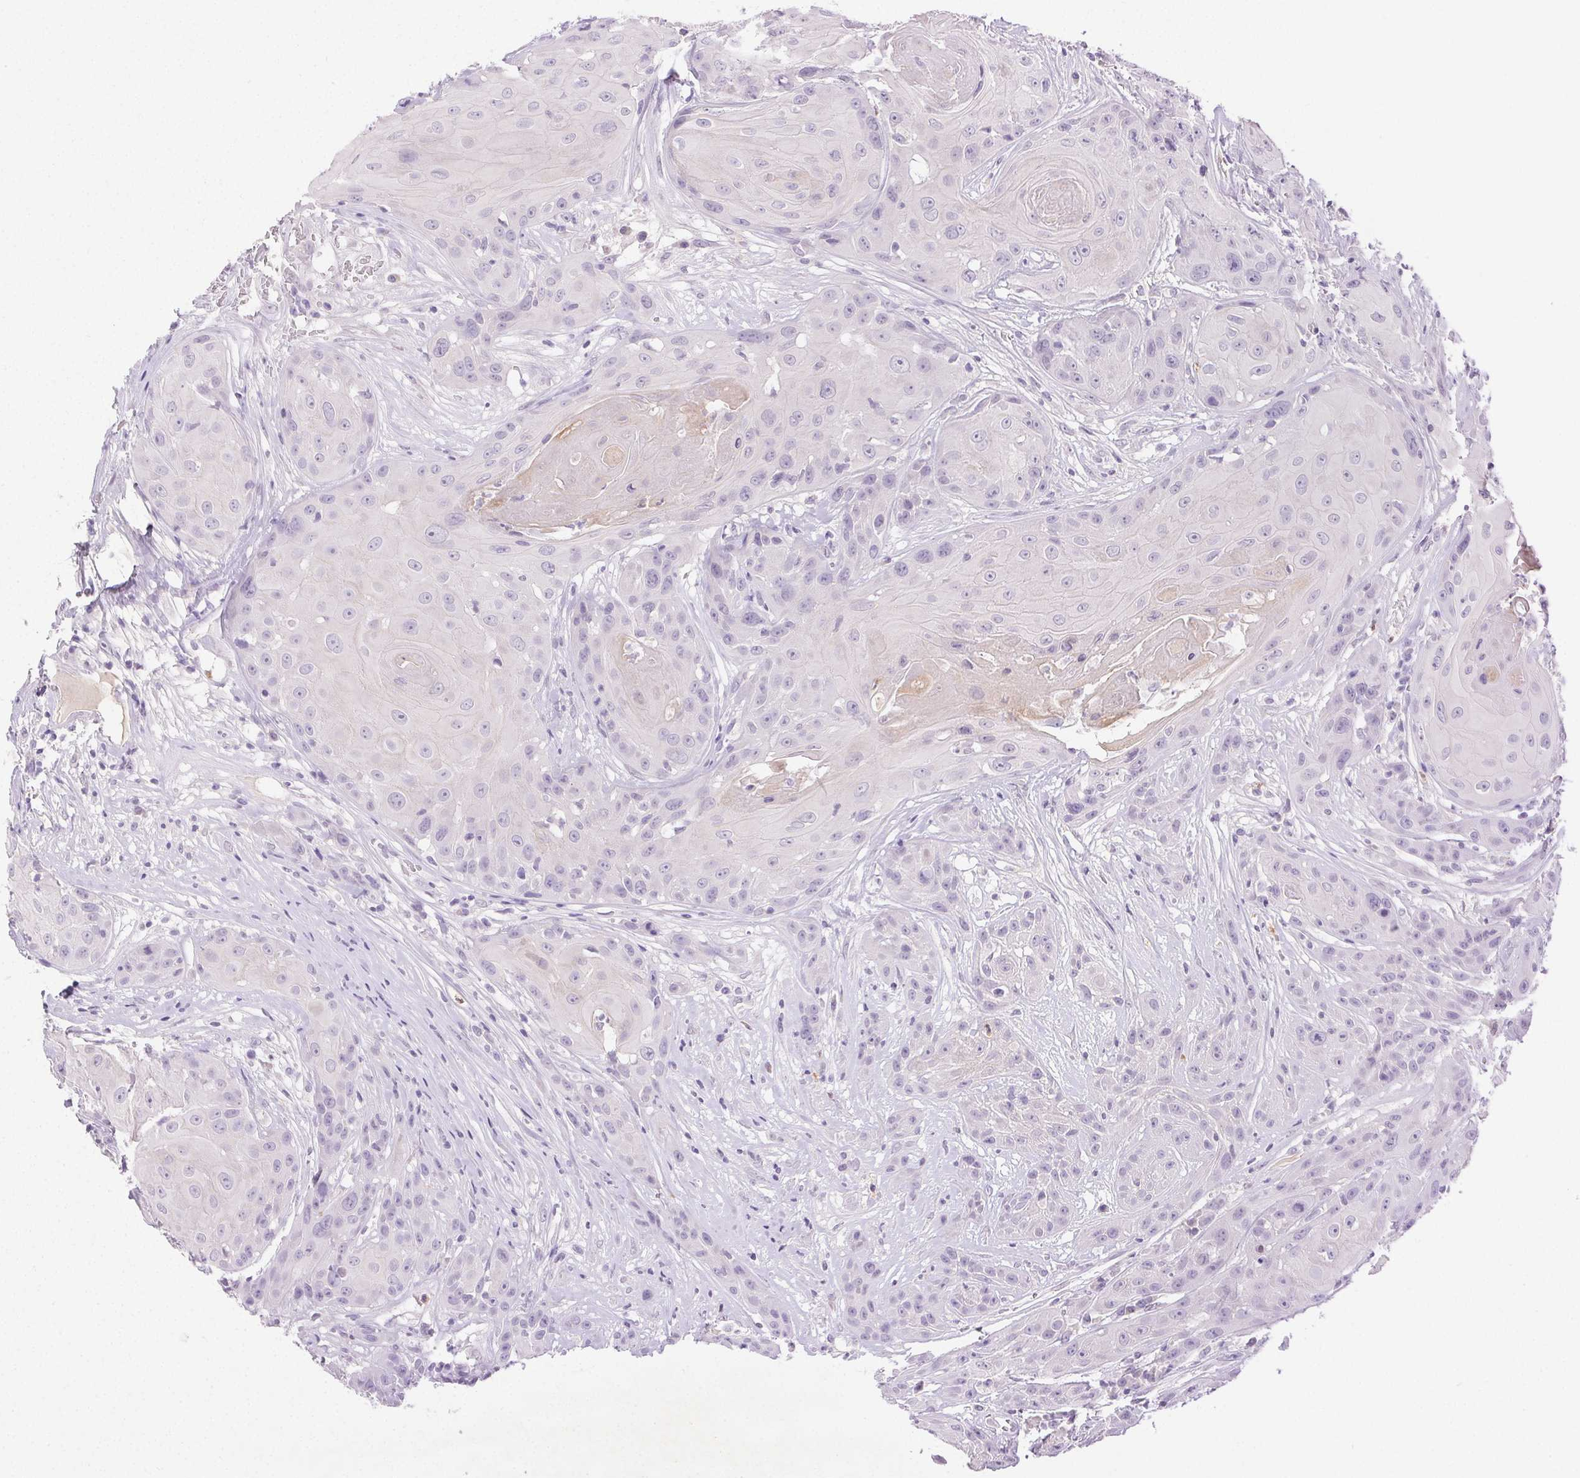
{"staining": {"intensity": "negative", "quantity": "none", "location": "none"}, "tissue": "head and neck cancer", "cell_type": "Tumor cells", "image_type": "cancer", "snomed": [{"axis": "morphology", "description": "Squamous cell carcinoma, NOS"}, {"axis": "topography", "description": "Skin"}, {"axis": "topography", "description": "Head-Neck"}], "caption": "Head and neck cancer (squamous cell carcinoma) was stained to show a protein in brown. There is no significant positivity in tumor cells.", "gene": "EMX2", "patient": {"sex": "male", "age": 80}}